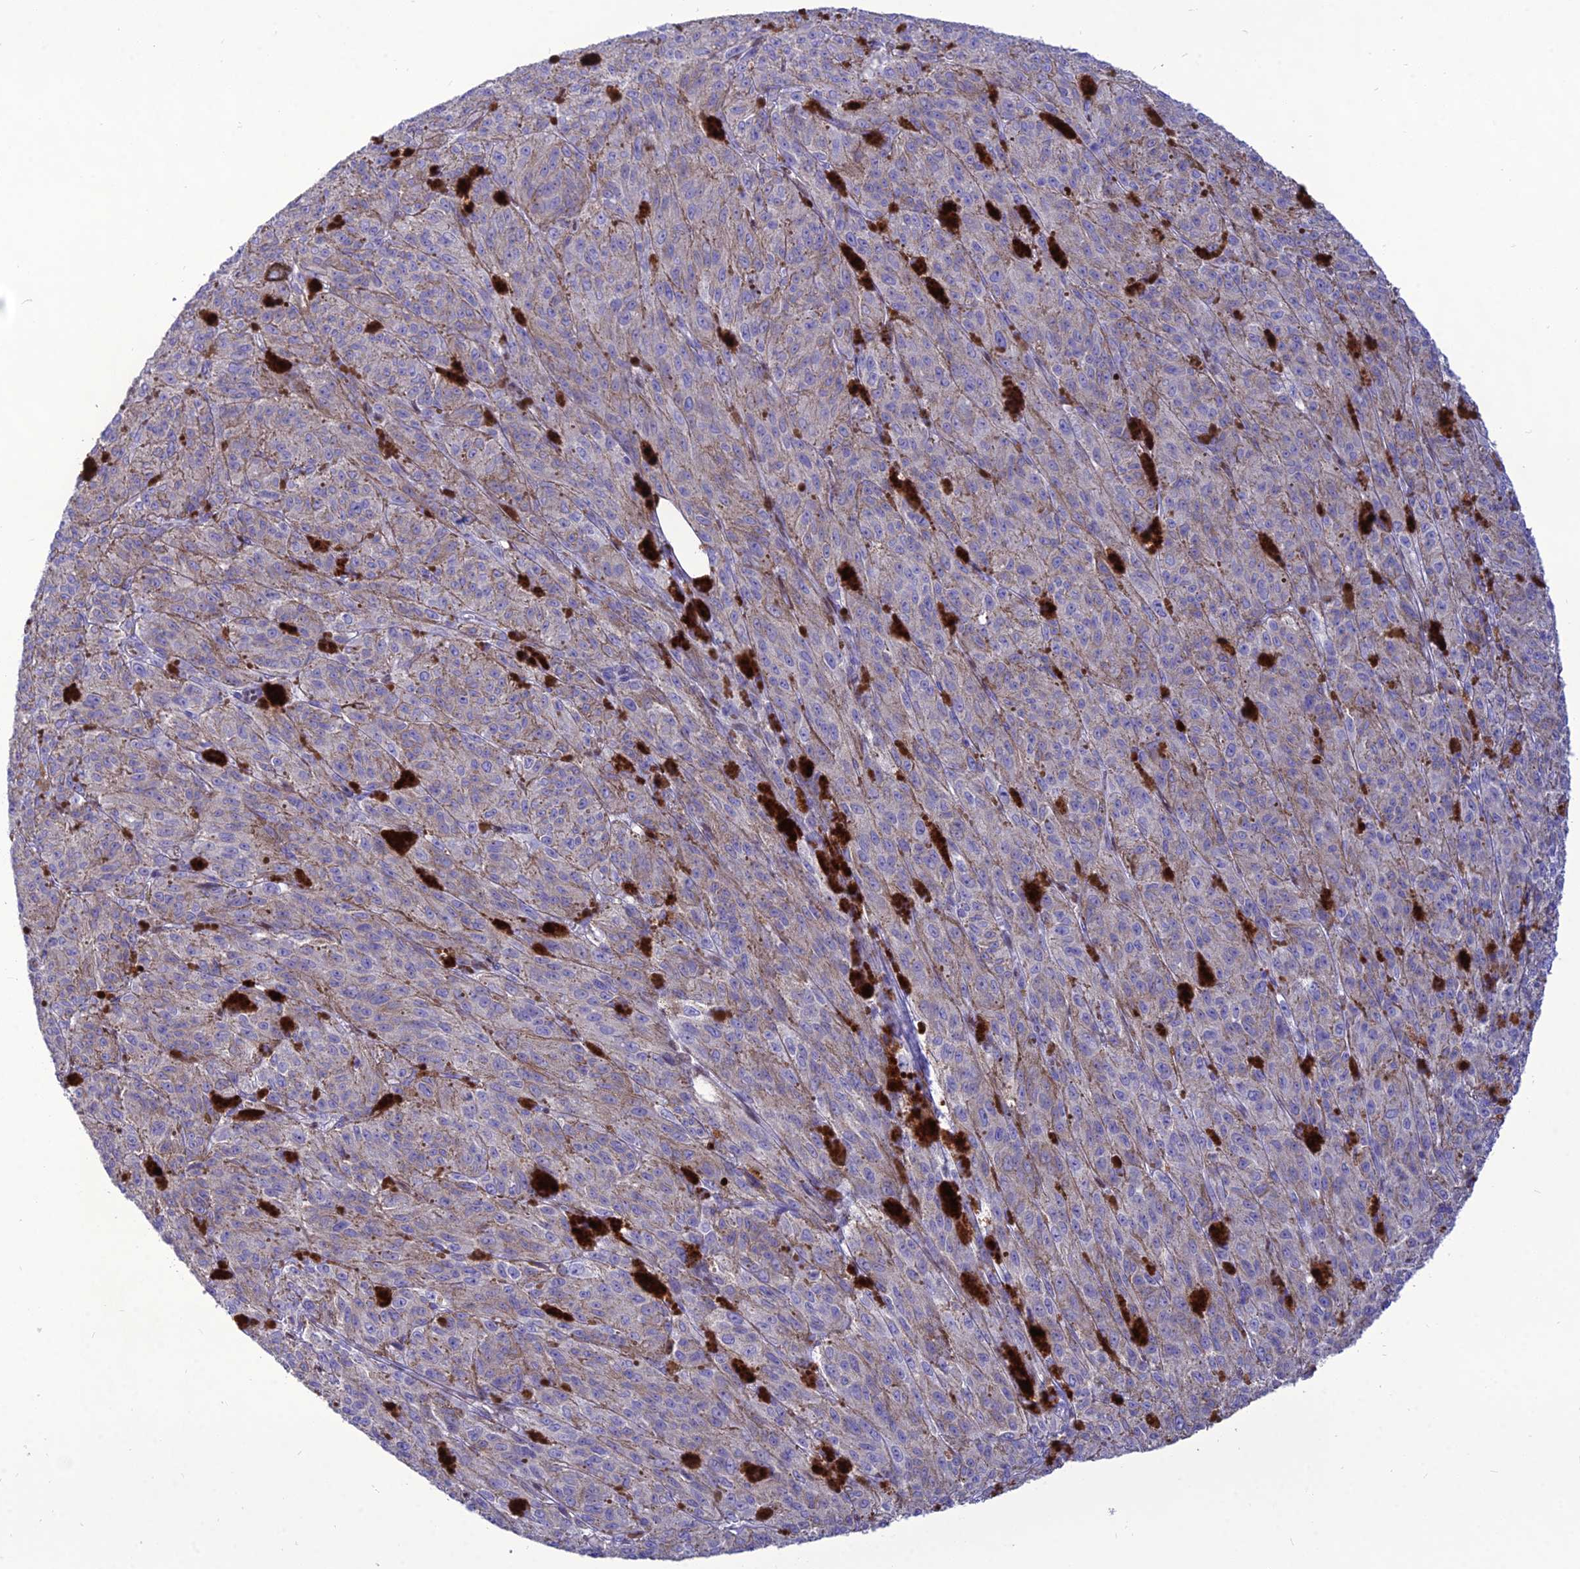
{"staining": {"intensity": "negative", "quantity": "none", "location": "none"}, "tissue": "melanoma", "cell_type": "Tumor cells", "image_type": "cancer", "snomed": [{"axis": "morphology", "description": "Malignant melanoma, NOS"}, {"axis": "topography", "description": "Skin"}], "caption": "Human melanoma stained for a protein using immunohistochemistry (IHC) demonstrates no positivity in tumor cells.", "gene": "NOVA2", "patient": {"sex": "female", "age": 52}}